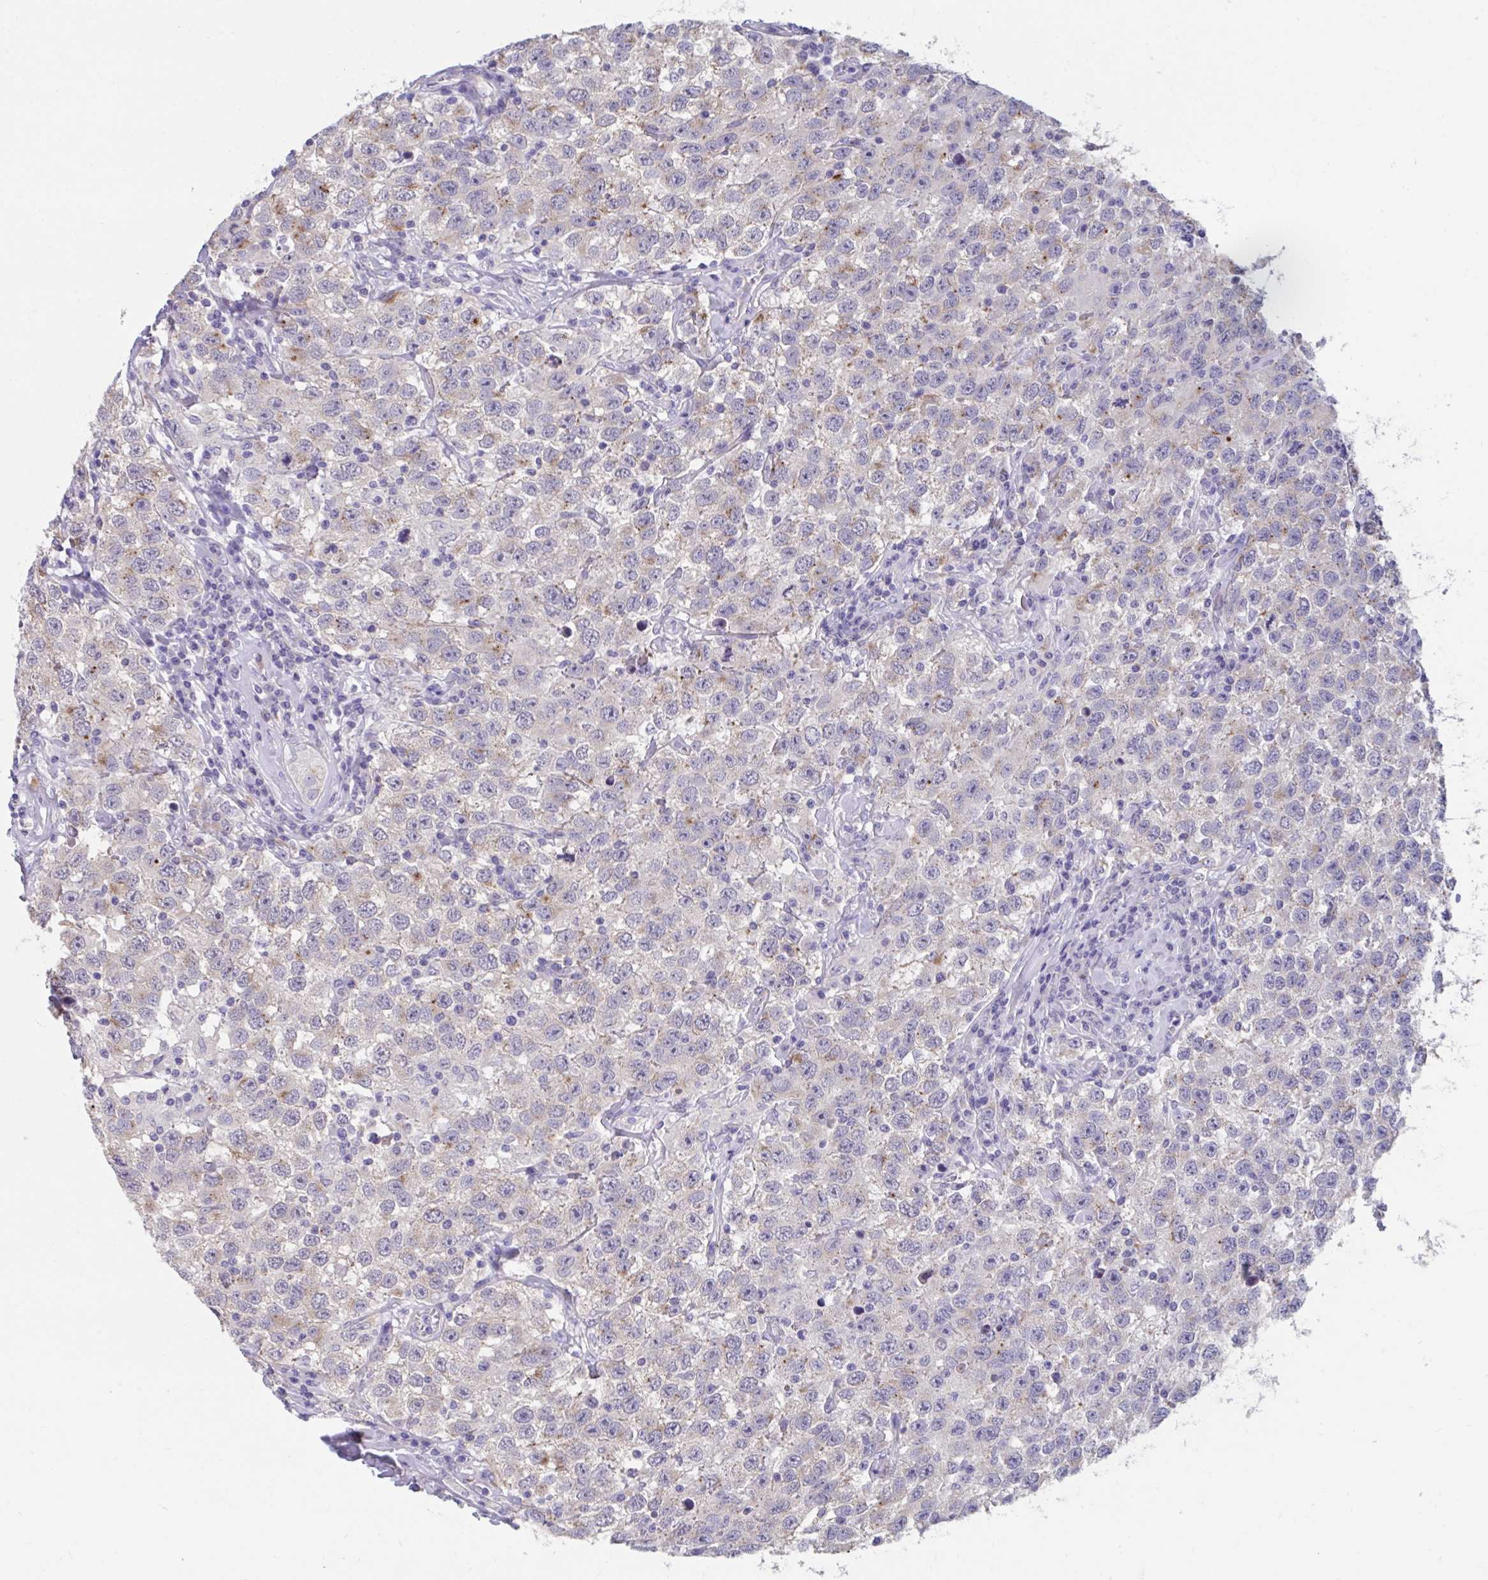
{"staining": {"intensity": "moderate", "quantity": "<25%", "location": "cytoplasmic/membranous"}, "tissue": "testis cancer", "cell_type": "Tumor cells", "image_type": "cancer", "snomed": [{"axis": "morphology", "description": "Seminoma, NOS"}, {"axis": "topography", "description": "Testis"}], "caption": "Testis cancer (seminoma) stained for a protein (brown) exhibits moderate cytoplasmic/membranous positive staining in about <25% of tumor cells.", "gene": "GPR162", "patient": {"sex": "male", "age": 41}}